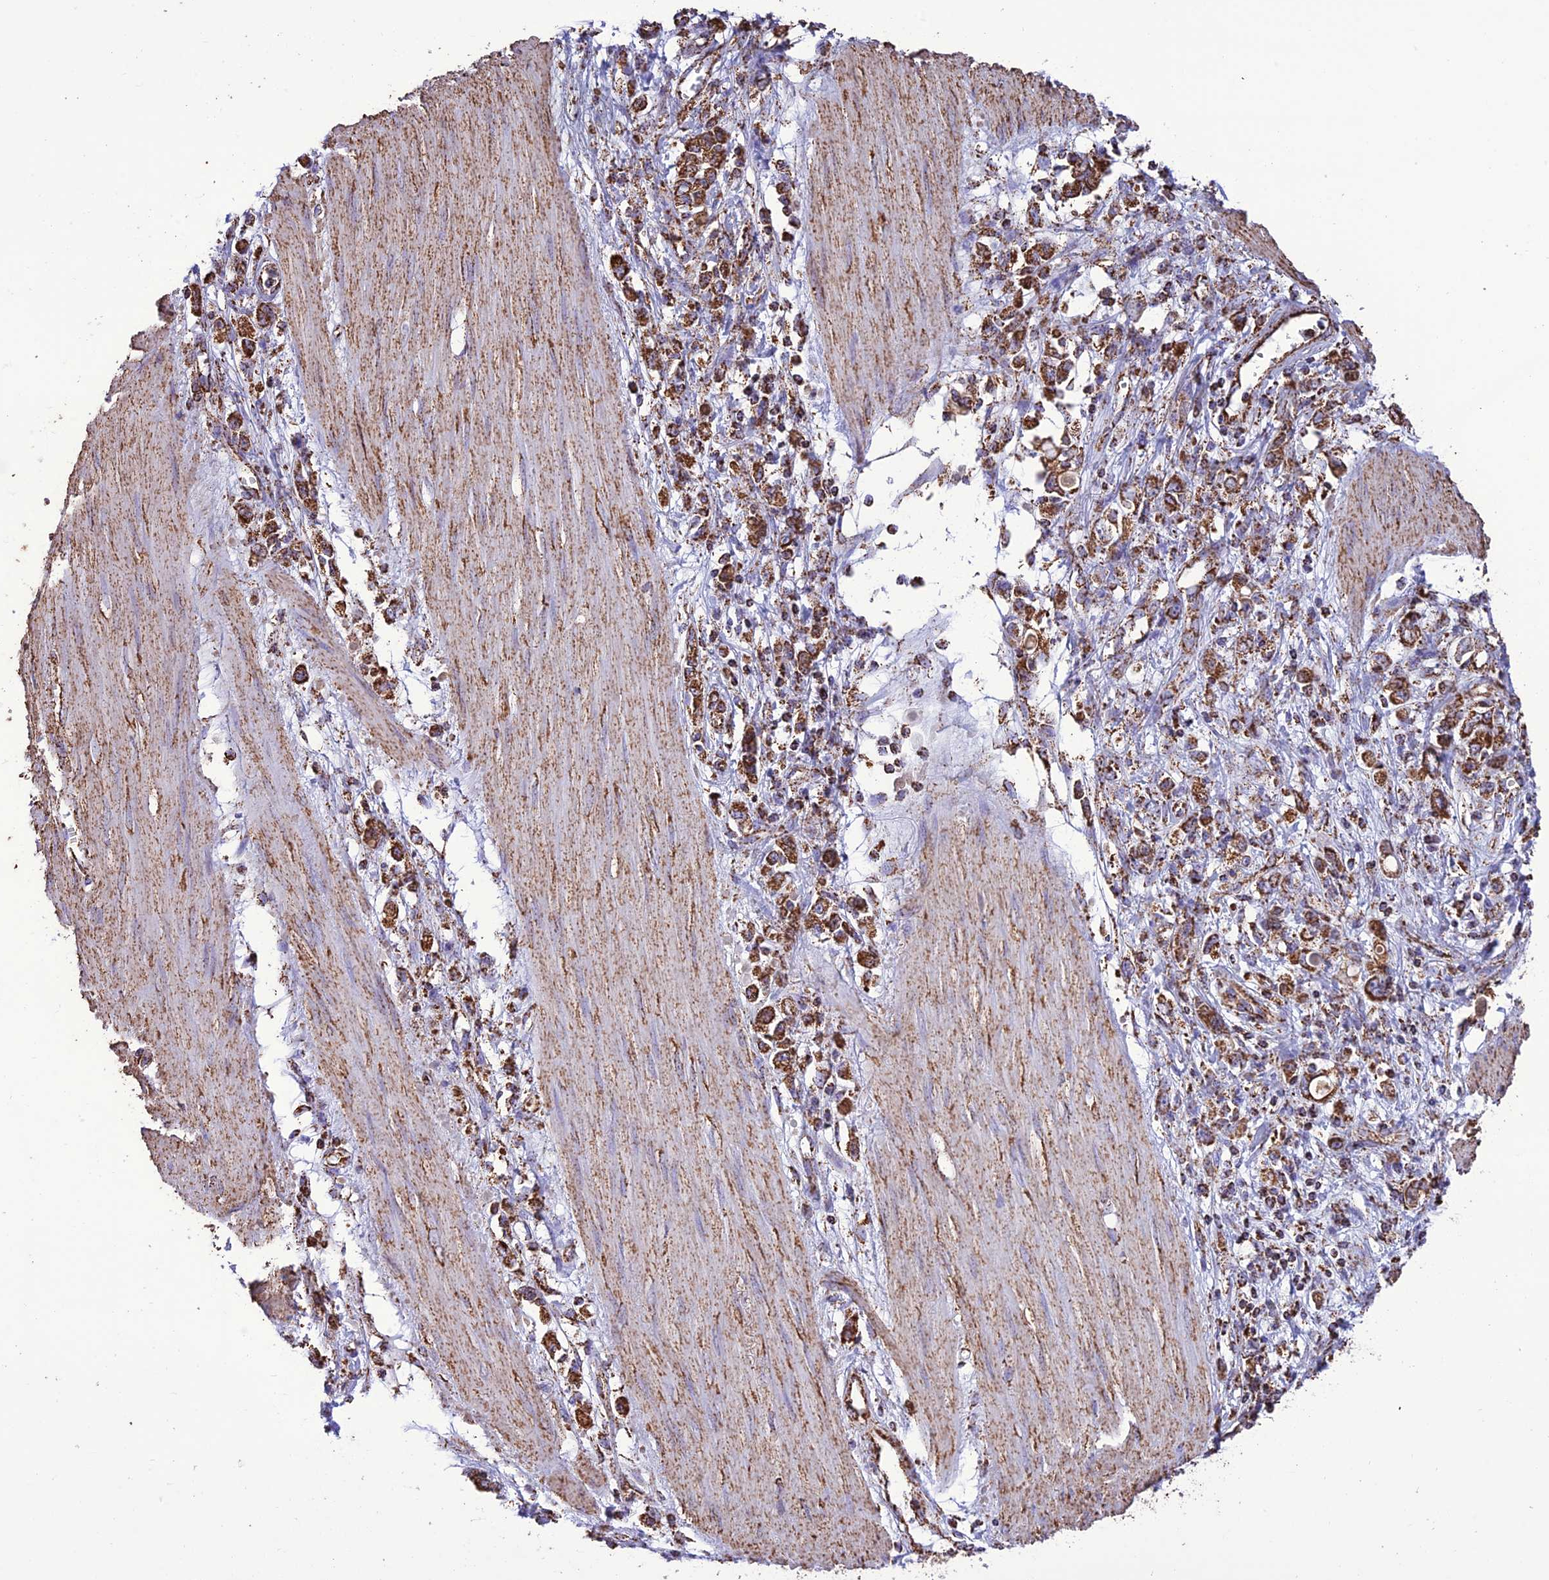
{"staining": {"intensity": "strong", "quantity": ">75%", "location": "cytoplasmic/membranous"}, "tissue": "stomach cancer", "cell_type": "Tumor cells", "image_type": "cancer", "snomed": [{"axis": "morphology", "description": "Adenocarcinoma, NOS"}, {"axis": "topography", "description": "Stomach"}], "caption": "A brown stain shows strong cytoplasmic/membranous staining of a protein in stomach adenocarcinoma tumor cells.", "gene": "NDUFAF1", "patient": {"sex": "female", "age": 76}}